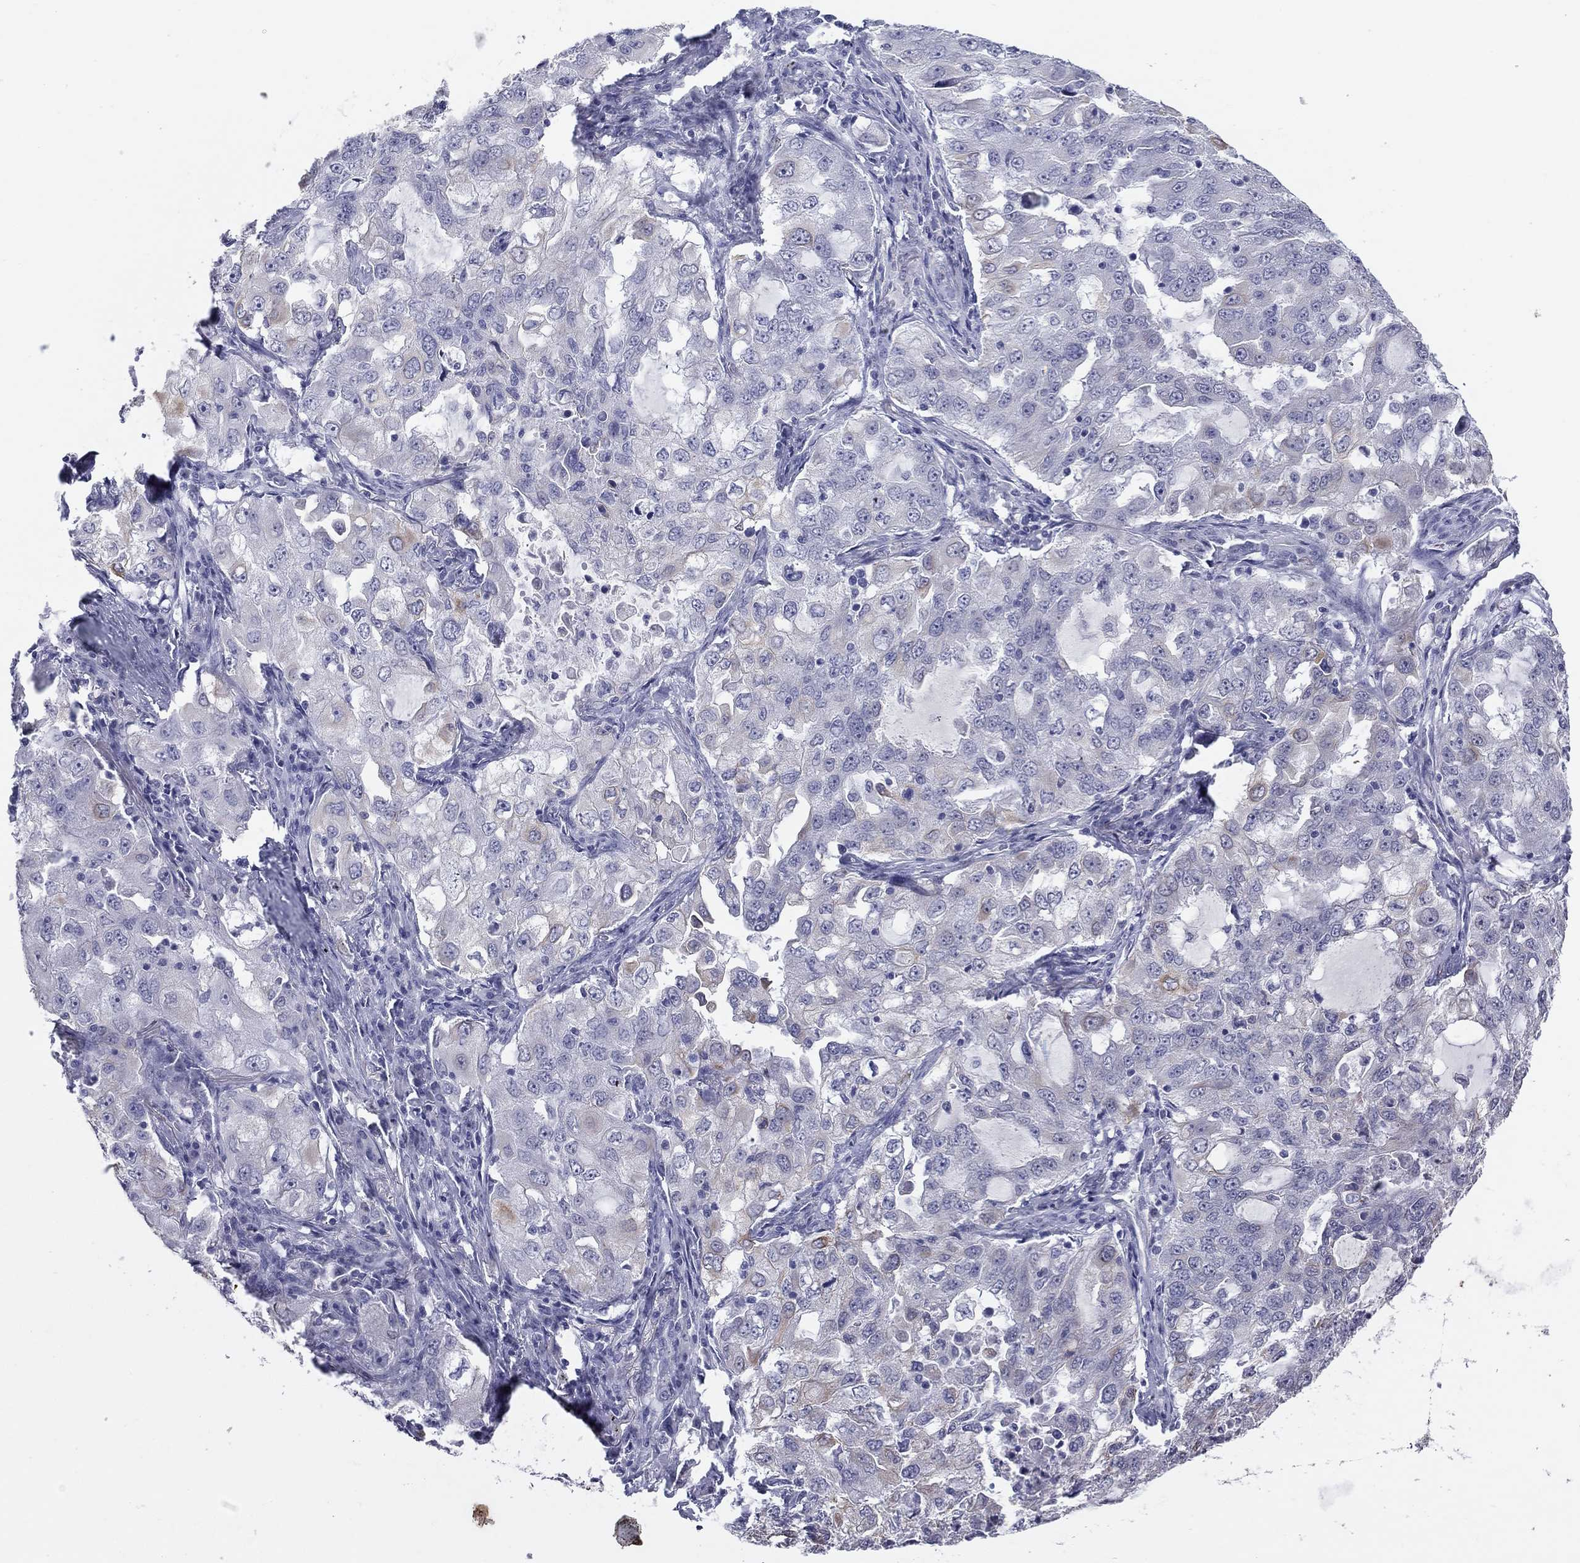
{"staining": {"intensity": "negative", "quantity": "none", "location": "none"}, "tissue": "lung cancer", "cell_type": "Tumor cells", "image_type": "cancer", "snomed": [{"axis": "morphology", "description": "Adenocarcinoma, NOS"}, {"axis": "topography", "description": "Lung"}], "caption": "Immunohistochemistry (IHC) of lung cancer shows no positivity in tumor cells.", "gene": "KRT75", "patient": {"sex": "female", "age": 61}}